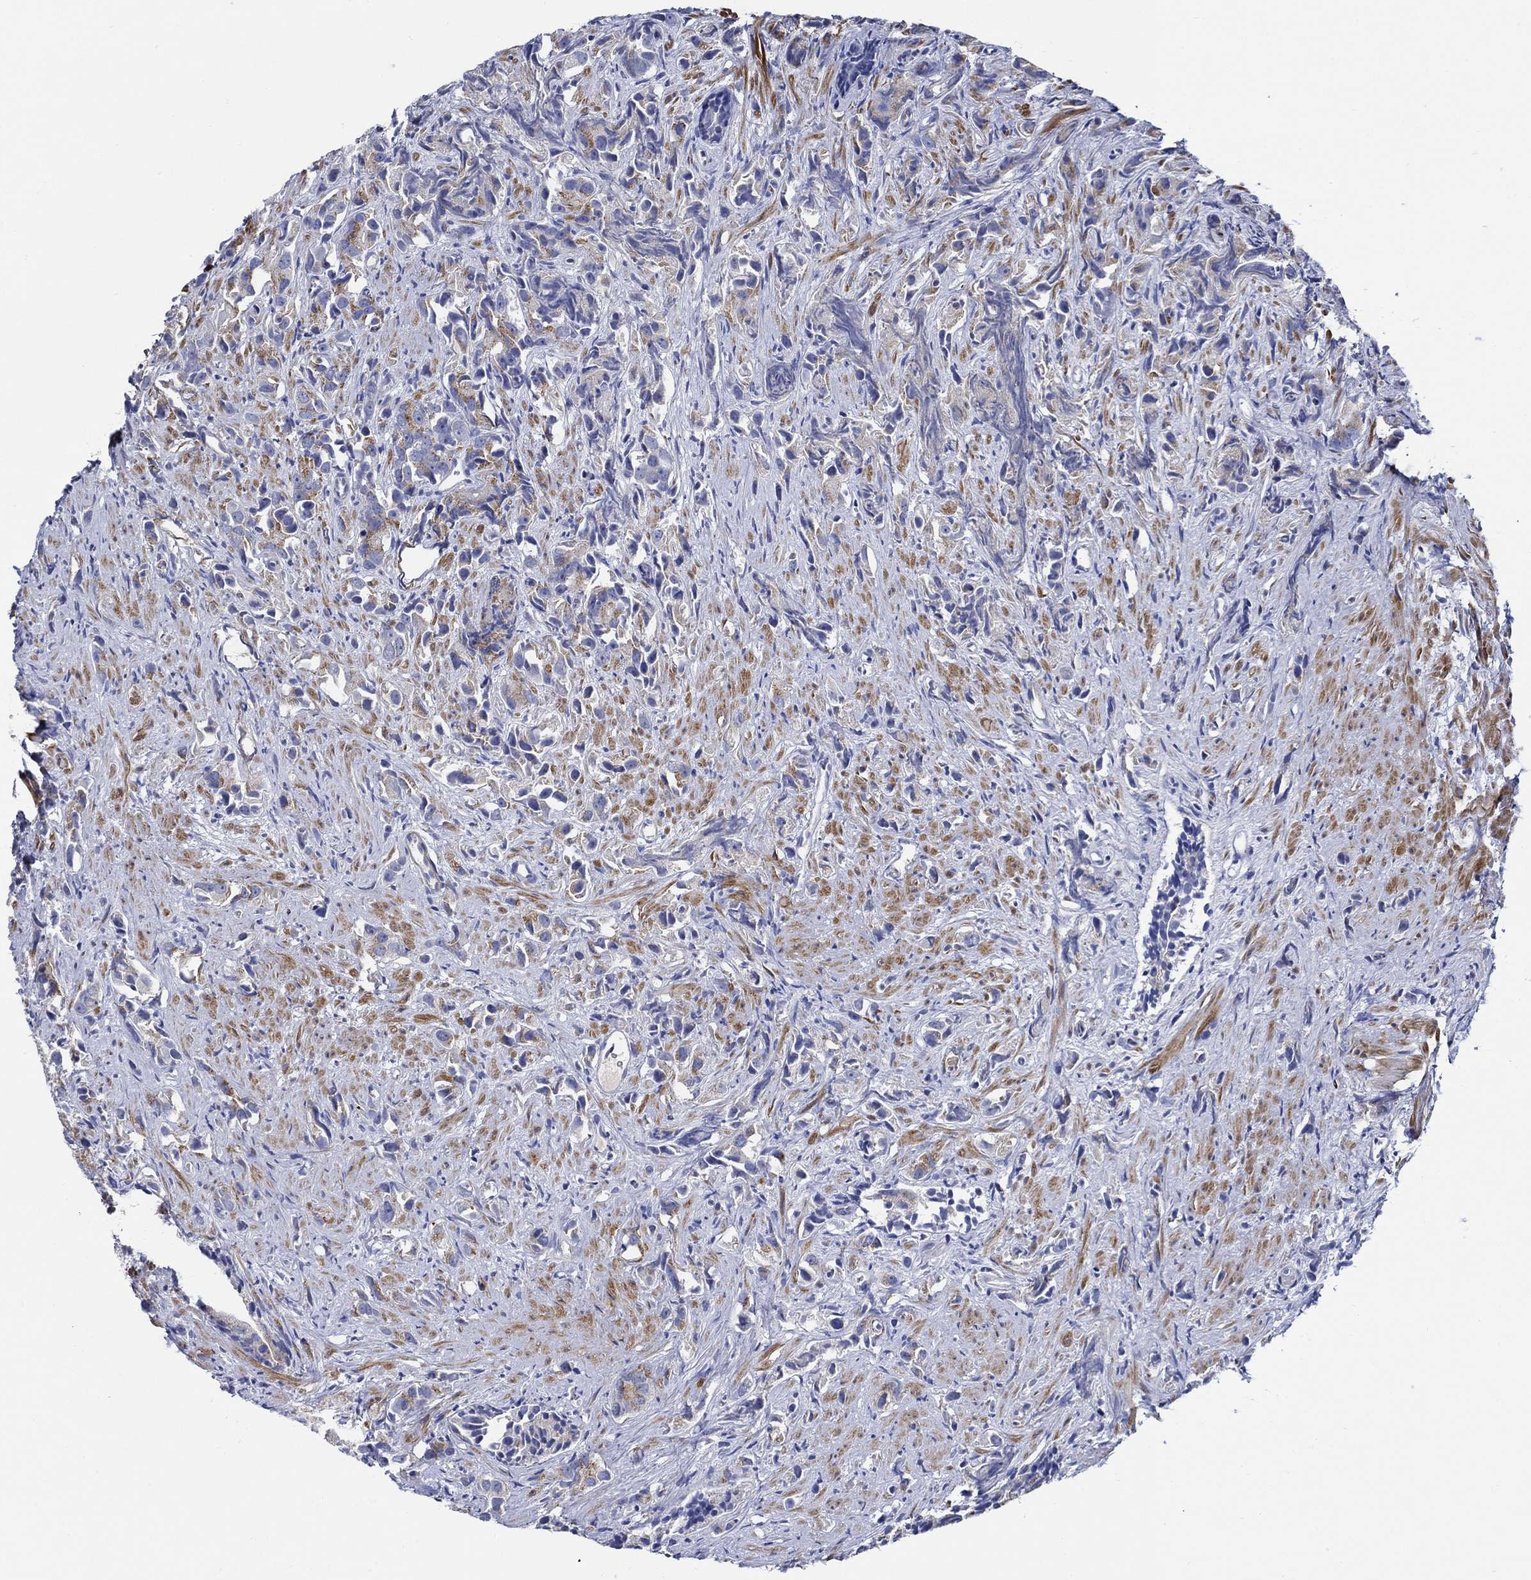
{"staining": {"intensity": "moderate", "quantity": "<25%", "location": "cytoplasmic/membranous"}, "tissue": "prostate cancer", "cell_type": "Tumor cells", "image_type": "cancer", "snomed": [{"axis": "morphology", "description": "Adenocarcinoma, High grade"}, {"axis": "topography", "description": "Prostate"}], "caption": "Protein staining of high-grade adenocarcinoma (prostate) tissue displays moderate cytoplasmic/membranous positivity in approximately <25% of tumor cells.", "gene": "ALOX12", "patient": {"sex": "male", "age": 90}}